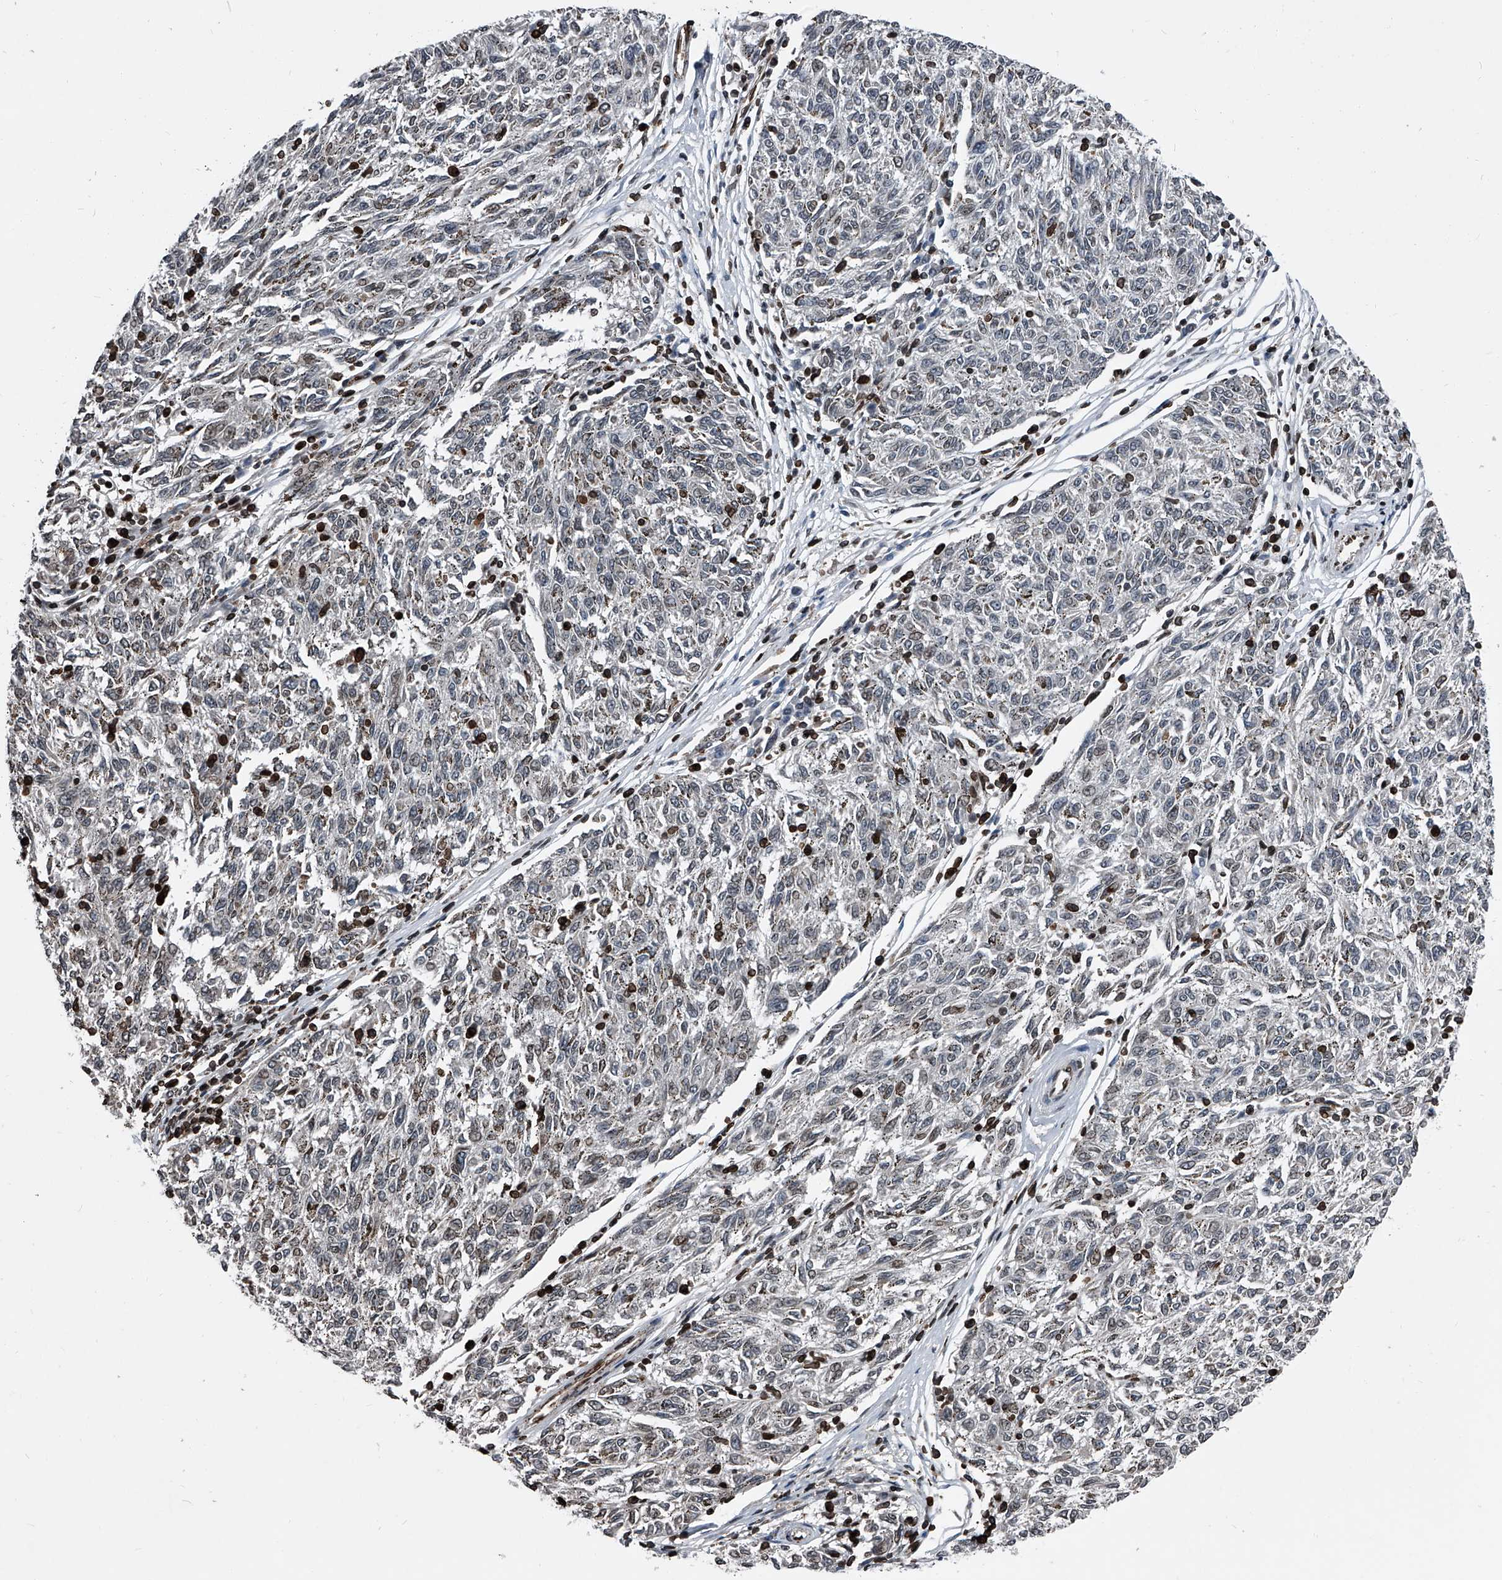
{"staining": {"intensity": "weak", "quantity": "<25%", "location": "cytoplasmic/membranous,nuclear"}, "tissue": "melanoma", "cell_type": "Tumor cells", "image_type": "cancer", "snomed": [{"axis": "morphology", "description": "Malignant melanoma, NOS"}, {"axis": "topography", "description": "Skin"}], "caption": "This is an immunohistochemistry (IHC) micrograph of melanoma. There is no staining in tumor cells.", "gene": "PHF20", "patient": {"sex": "female", "age": 72}}